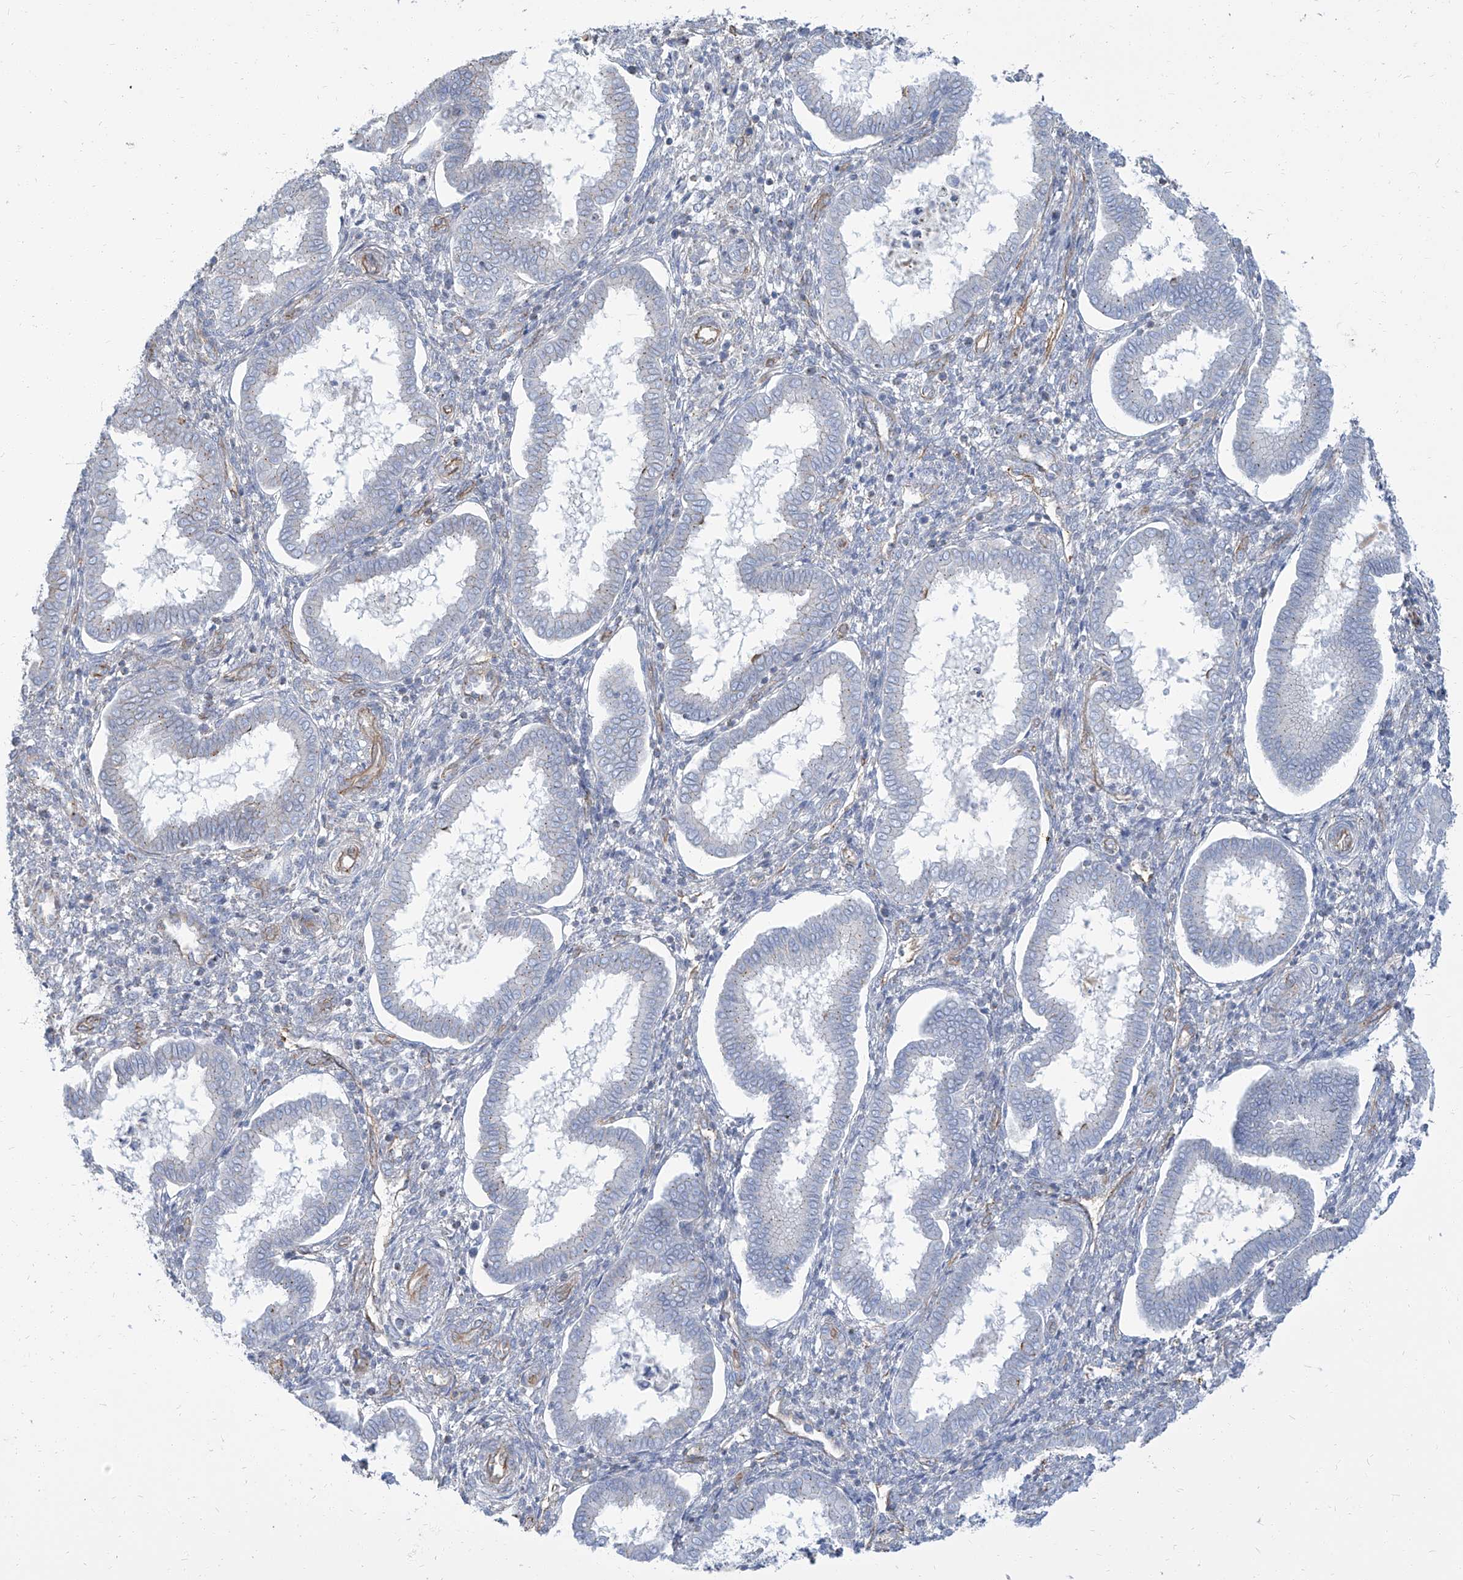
{"staining": {"intensity": "negative", "quantity": "none", "location": "none"}, "tissue": "endometrium", "cell_type": "Cells in endometrial stroma", "image_type": "normal", "snomed": [{"axis": "morphology", "description": "Normal tissue, NOS"}, {"axis": "topography", "description": "Endometrium"}], "caption": "Protein analysis of normal endometrium displays no significant positivity in cells in endometrial stroma.", "gene": "TXLNB", "patient": {"sex": "female", "age": 24}}